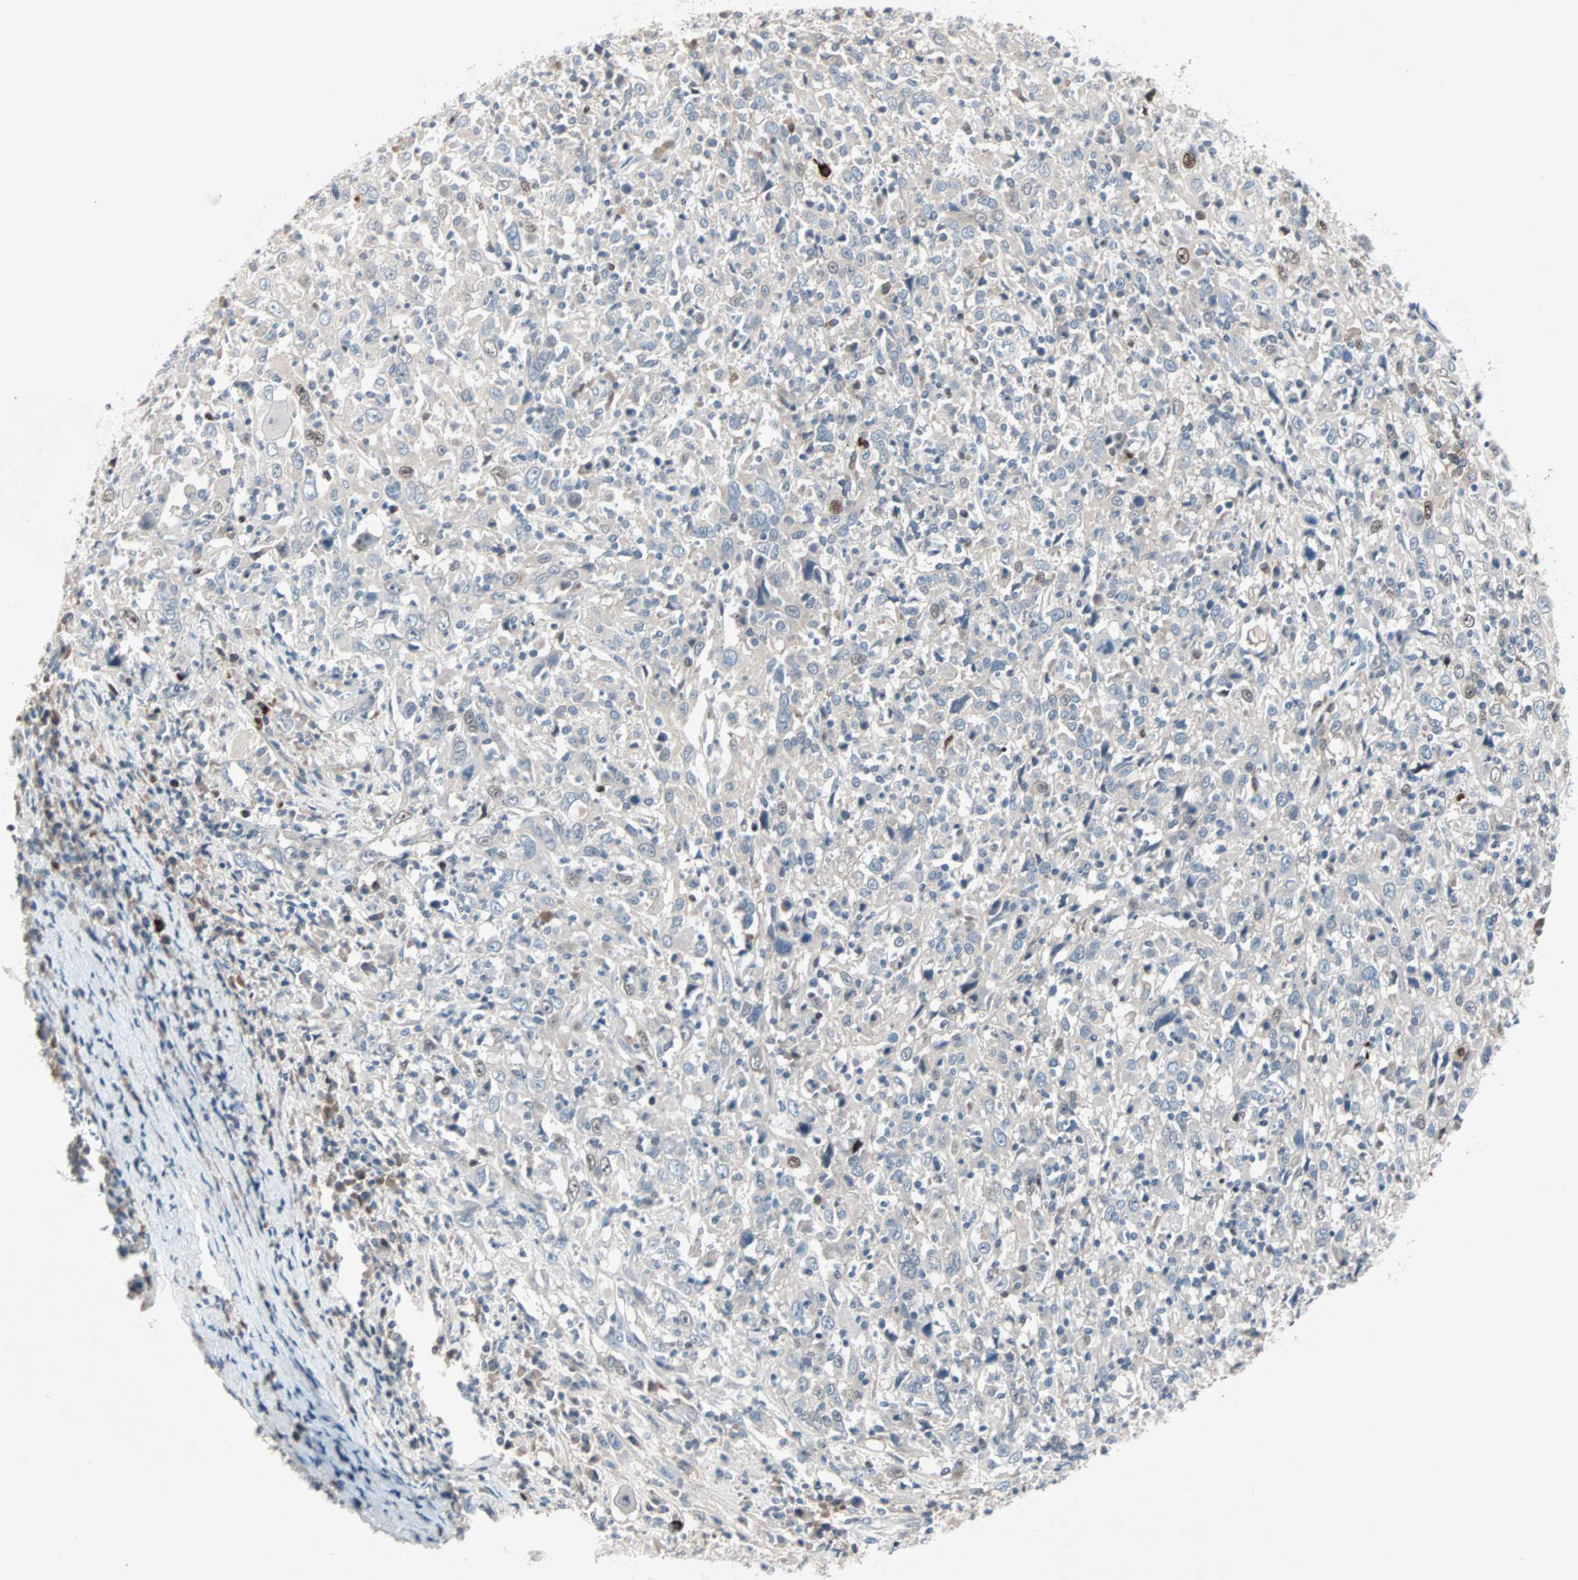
{"staining": {"intensity": "moderate", "quantity": "<25%", "location": "nuclear"}, "tissue": "cervical cancer", "cell_type": "Tumor cells", "image_type": "cancer", "snomed": [{"axis": "morphology", "description": "Squamous cell carcinoma, NOS"}, {"axis": "topography", "description": "Cervix"}], "caption": "Immunohistochemistry (DAB (3,3'-diaminobenzidine)) staining of cervical cancer (squamous cell carcinoma) demonstrates moderate nuclear protein staining in approximately <25% of tumor cells.", "gene": "CCNE2", "patient": {"sex": "female", "age": 46}}